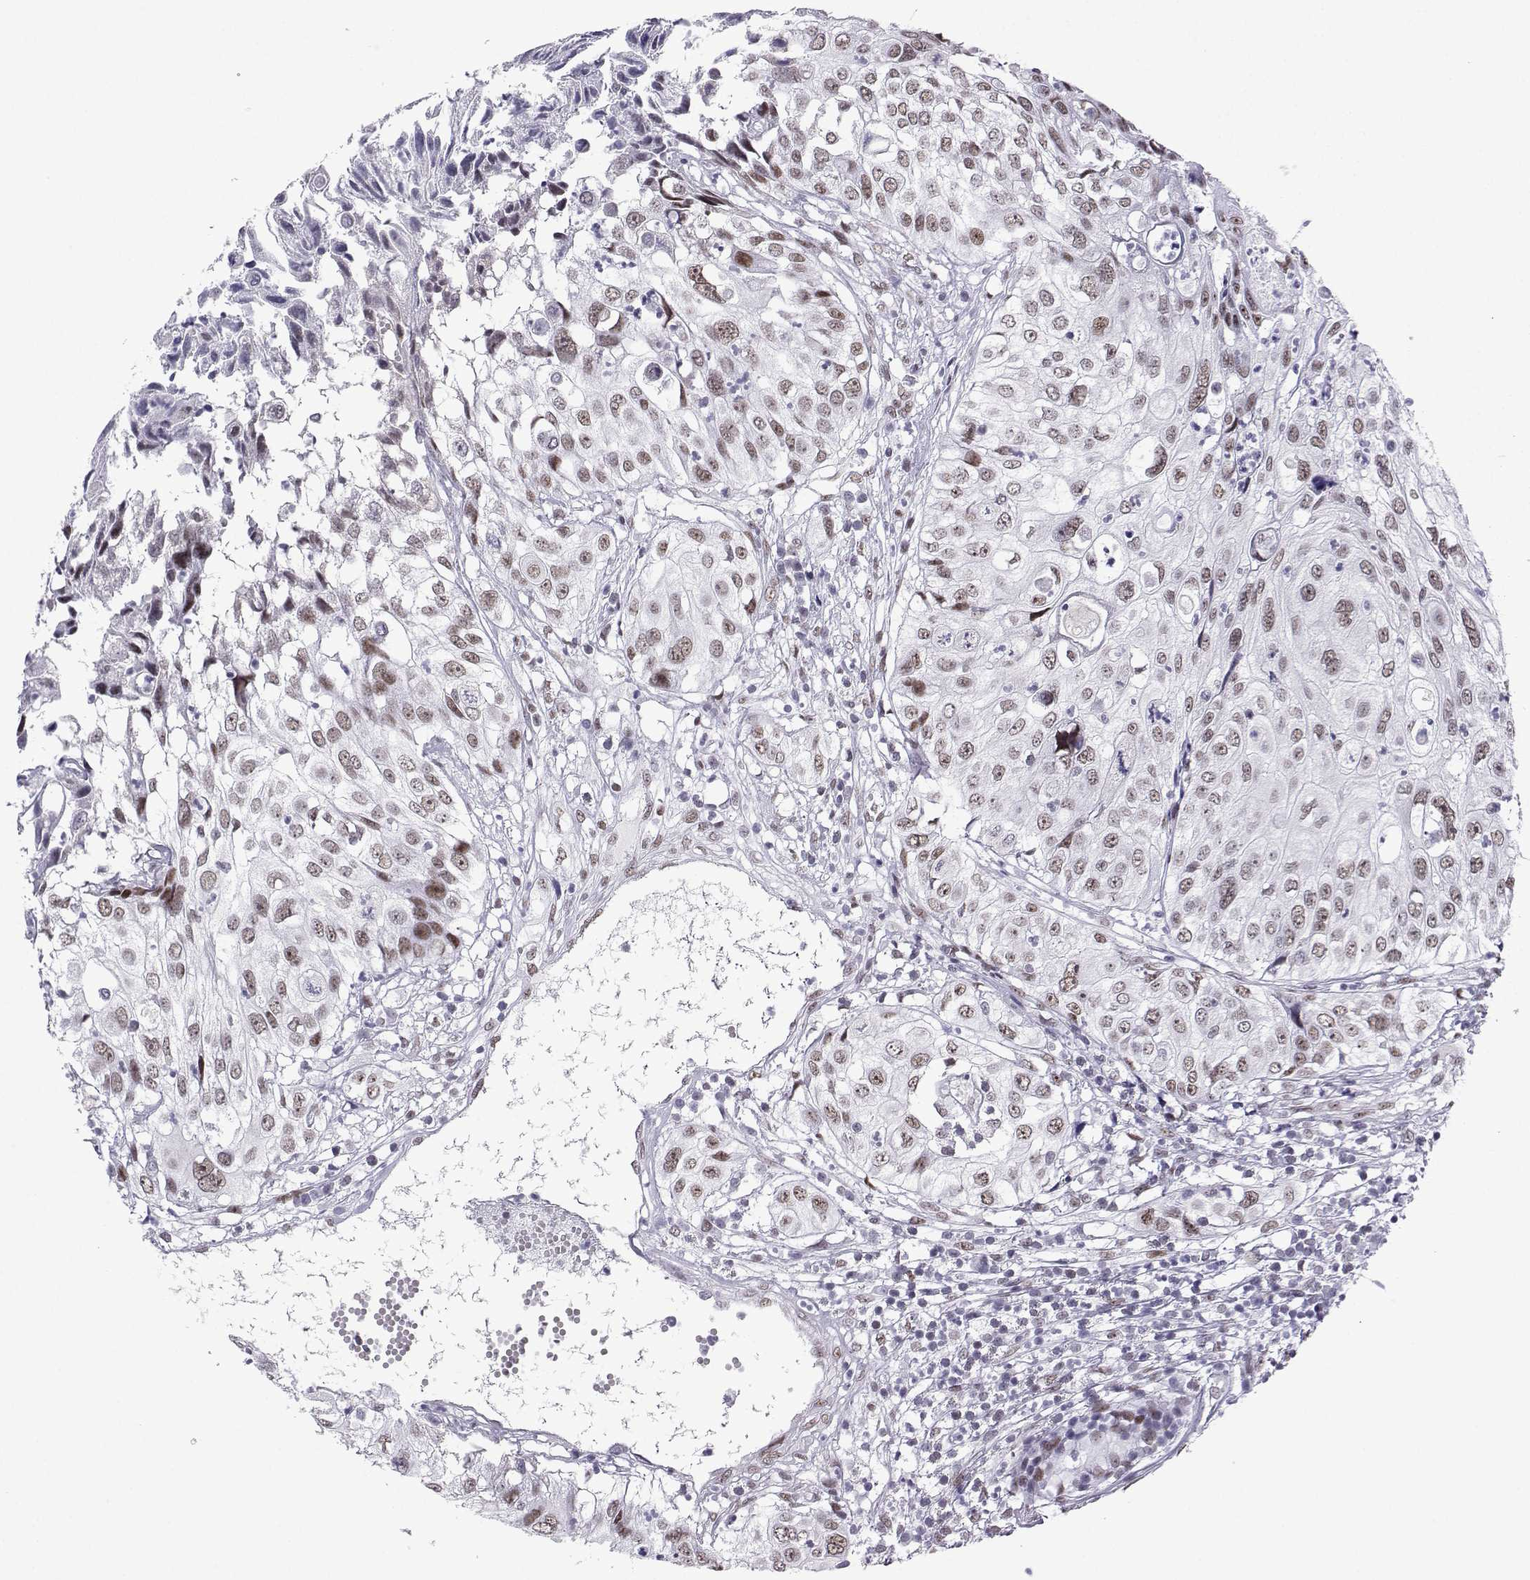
{"staining": {"intensity": "weak", "quantity": ">75%", "location": "nuclear"}, "tissue": "urothelial cancer", "cell_type": "Tumor cells", "image_type": "cancer", "snomed": [{"axis": "morphology", "description": "Urothelial carcinoma, High grade"}, {"axis": "topography", "description": "Urinary bladder"}], "caption": "High-power microscopy captured an immunohistochemistry image of urothelial cancer, revealing weak nuclear staining in about >75% of tumor cells.", "gene": "LORICRIN", "patient": {"sex": "female", "age": 79}}